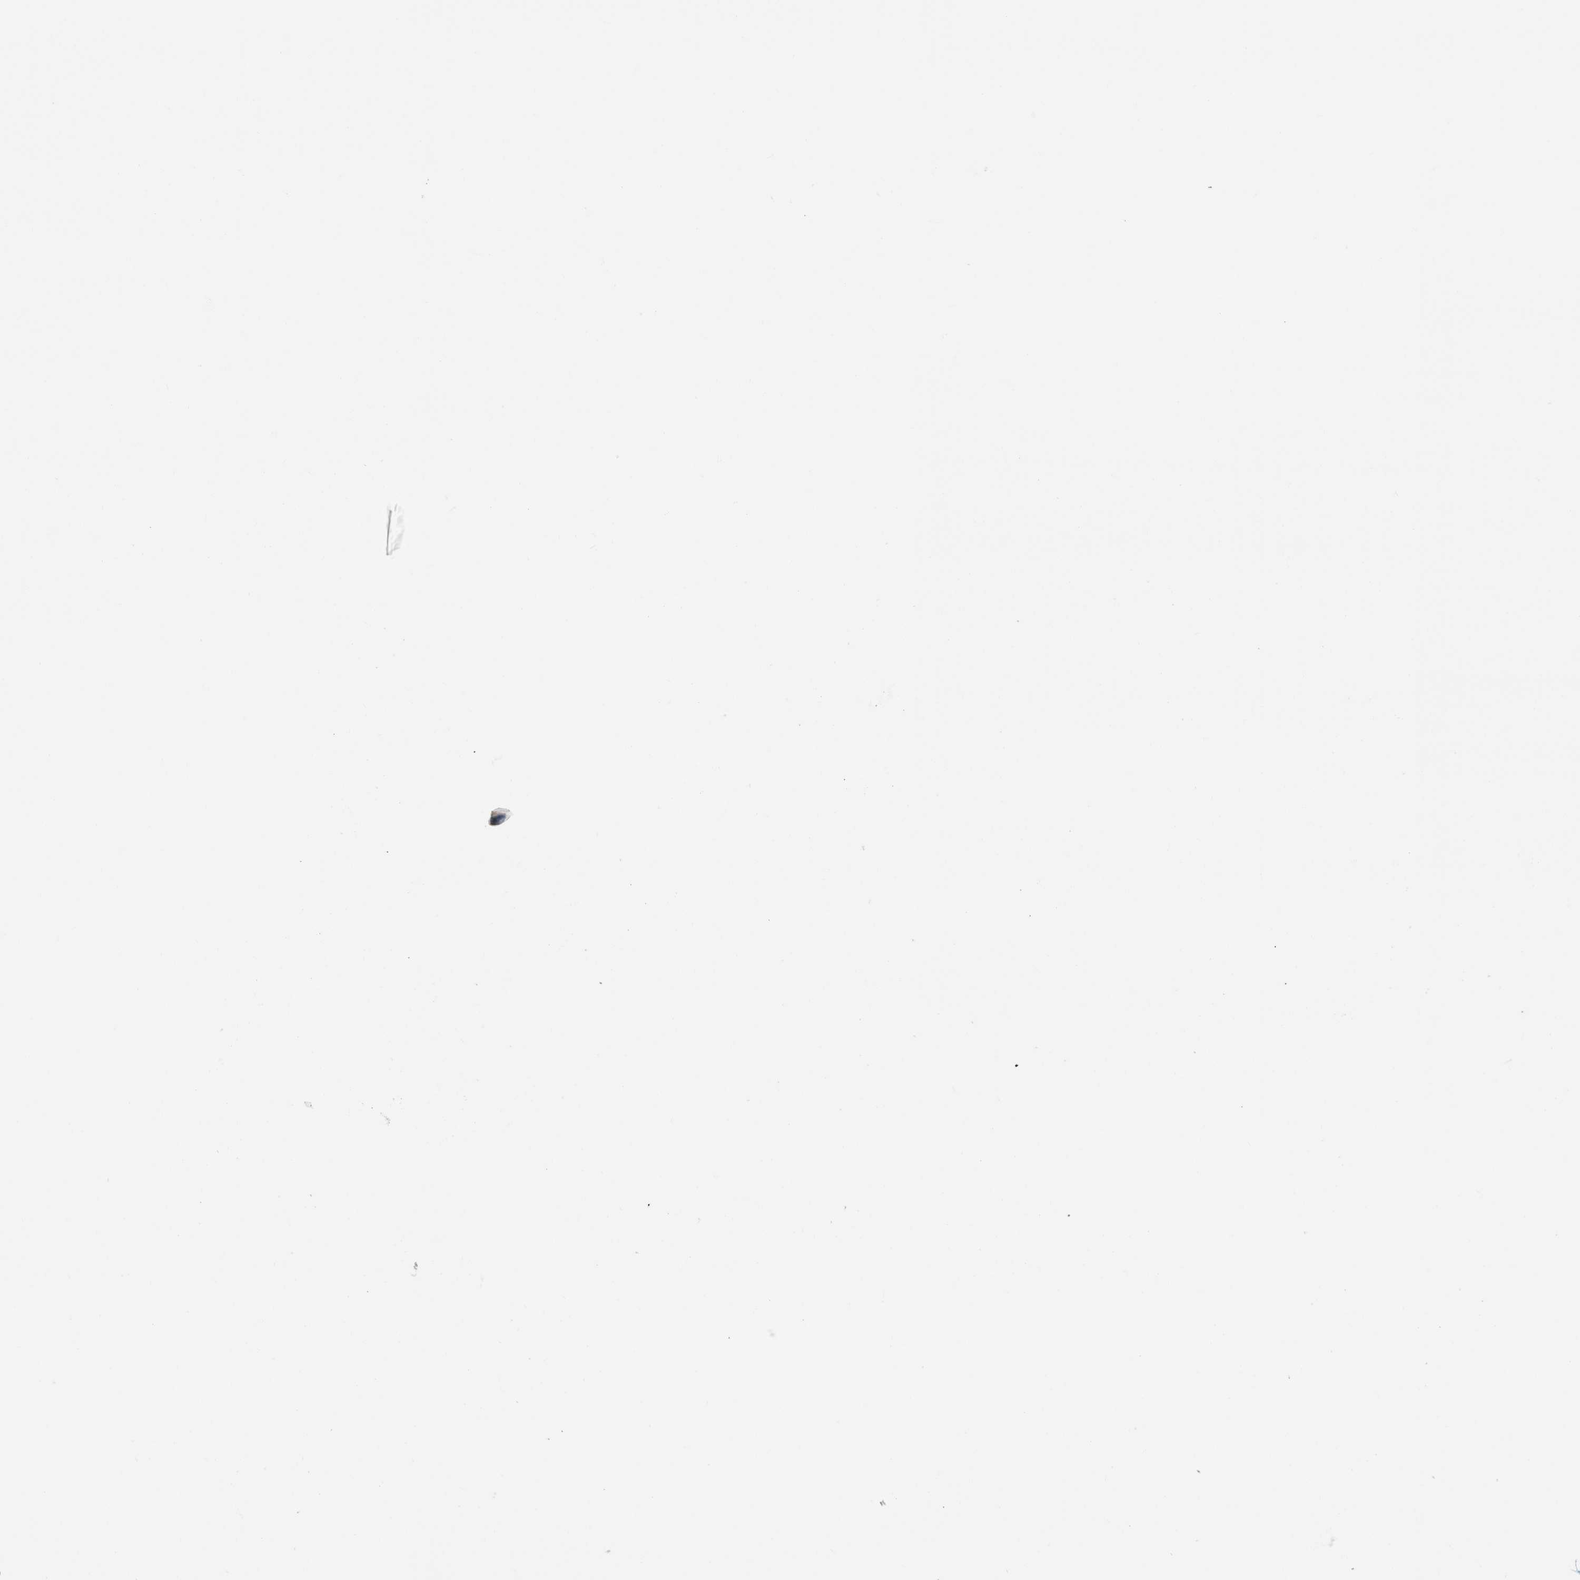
{"staining": {"intensity": "negative", "quantity": "none", "location": "none"}, "tissue": "lung cancer", "cell_type": "Tumor cells", "image_type": "cancer", "snomed": [{"axis": "morphology", "description": "Adenocarcinoma, NOS"}, {"axis": "topography", "description": "Lung"}], "caption": "Lung cancer was stained to show a protein in brown. There is no significant staining in tumor cells.", "gene": "NIBAN2", "patient": {"sex": "male", "age": 64}}